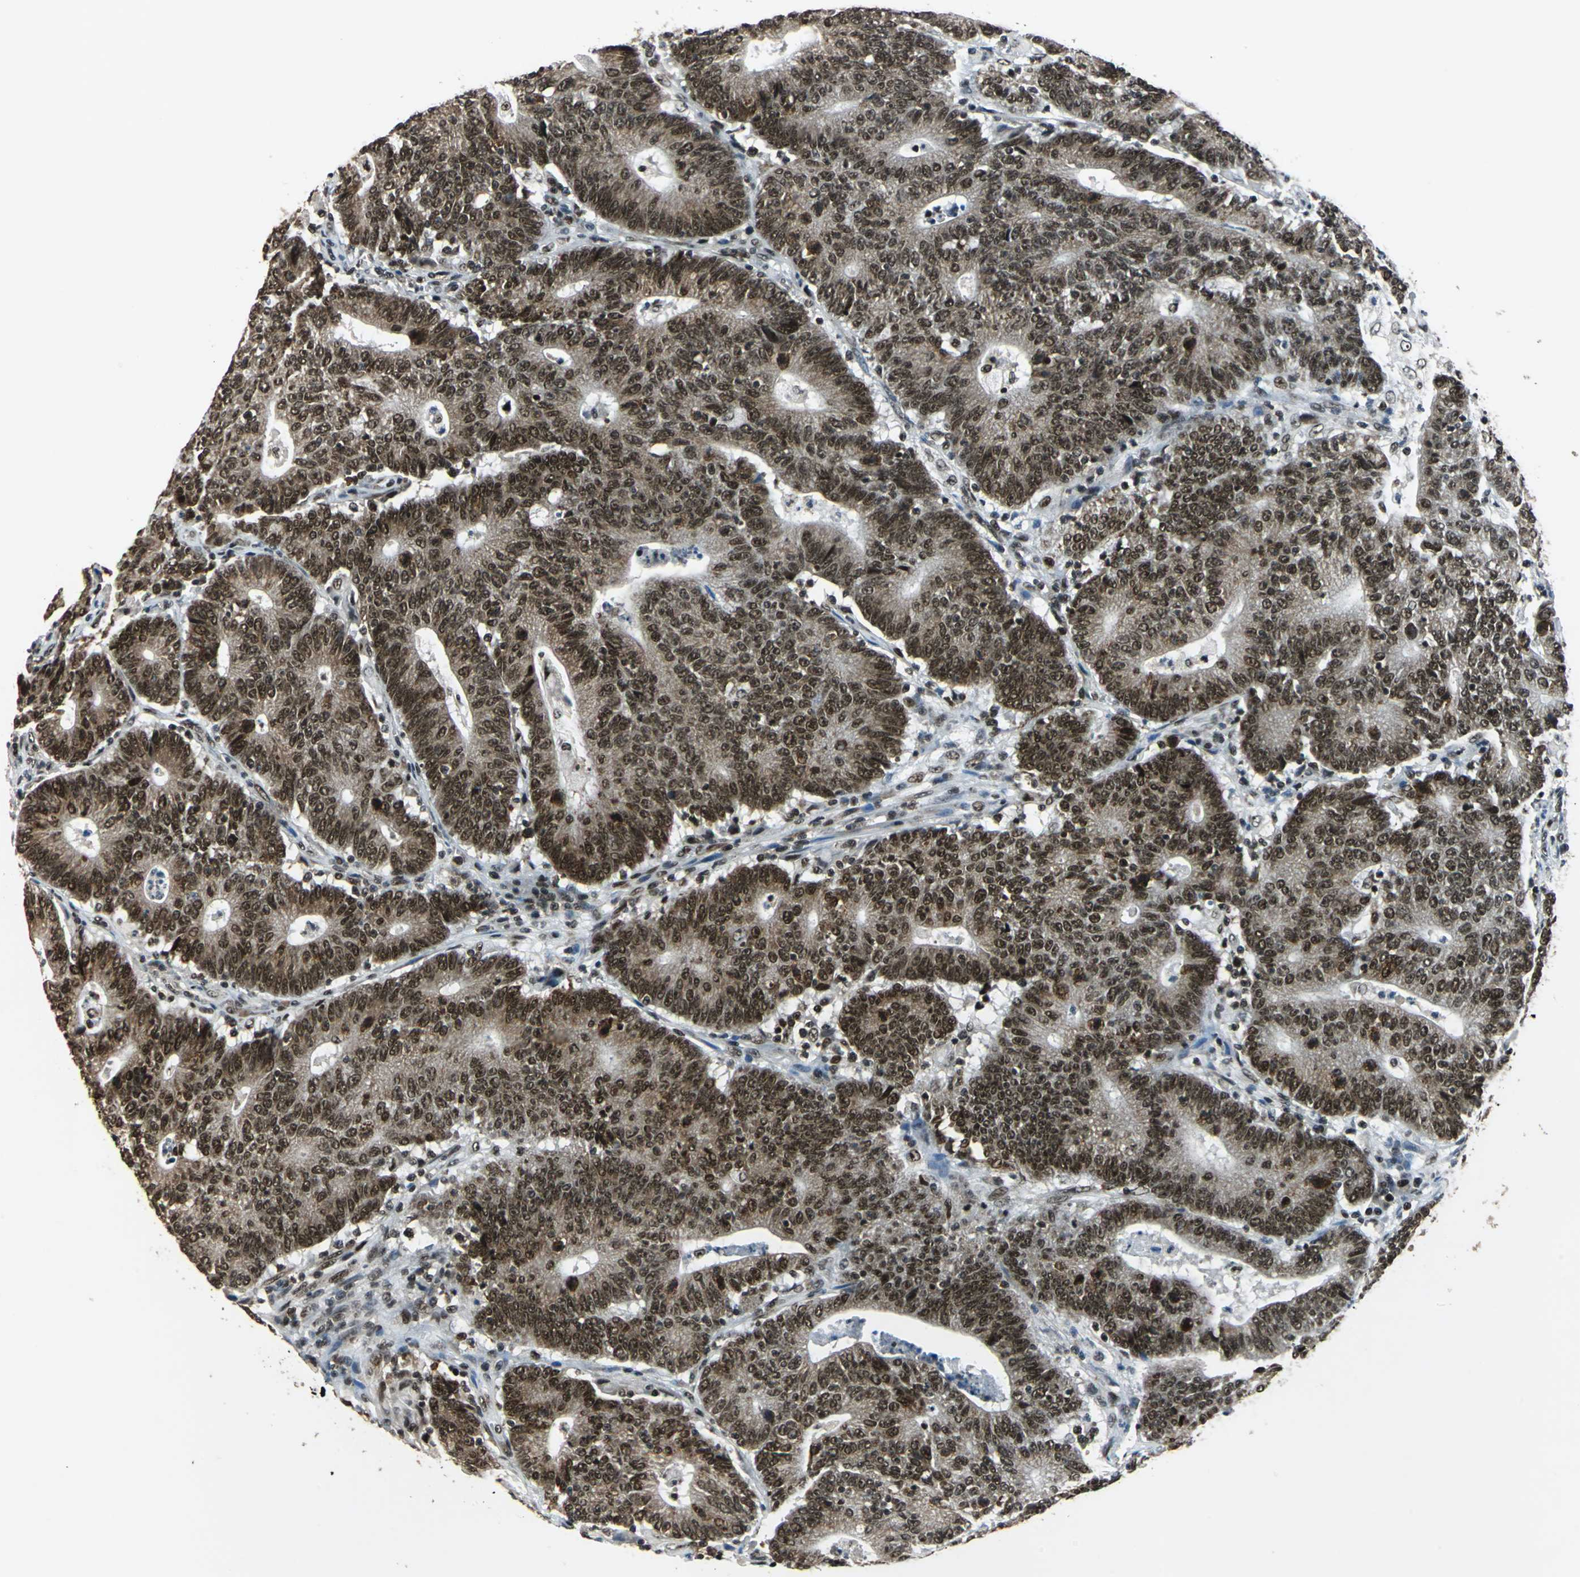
{"staining": {"intensity": "strong", "quantity": ">75%", "location": "cytoplasmic/membranous,nuclear"}, "tissue": "colorectal cancer", "cell_type": "Tumor cells", "image_type": "cancer", "snomed": [{"axis": "morphology", "description": "Normal tissue, NOS"}, {"axis": "morphology", "description": "Adenocarcinoma, NOS"}, {"axis": "topography", "description": "Colon"}], "caption": "Colorectal cancer (adenocarcinoma) was stained to show a protein in brown. There is high levels of strong cytoplasmic/membranous and nuclear staining in approximately >75% of tumor cells.", "gene": "BCLAF1", "patient": {"sex": "female", "age": 75}}